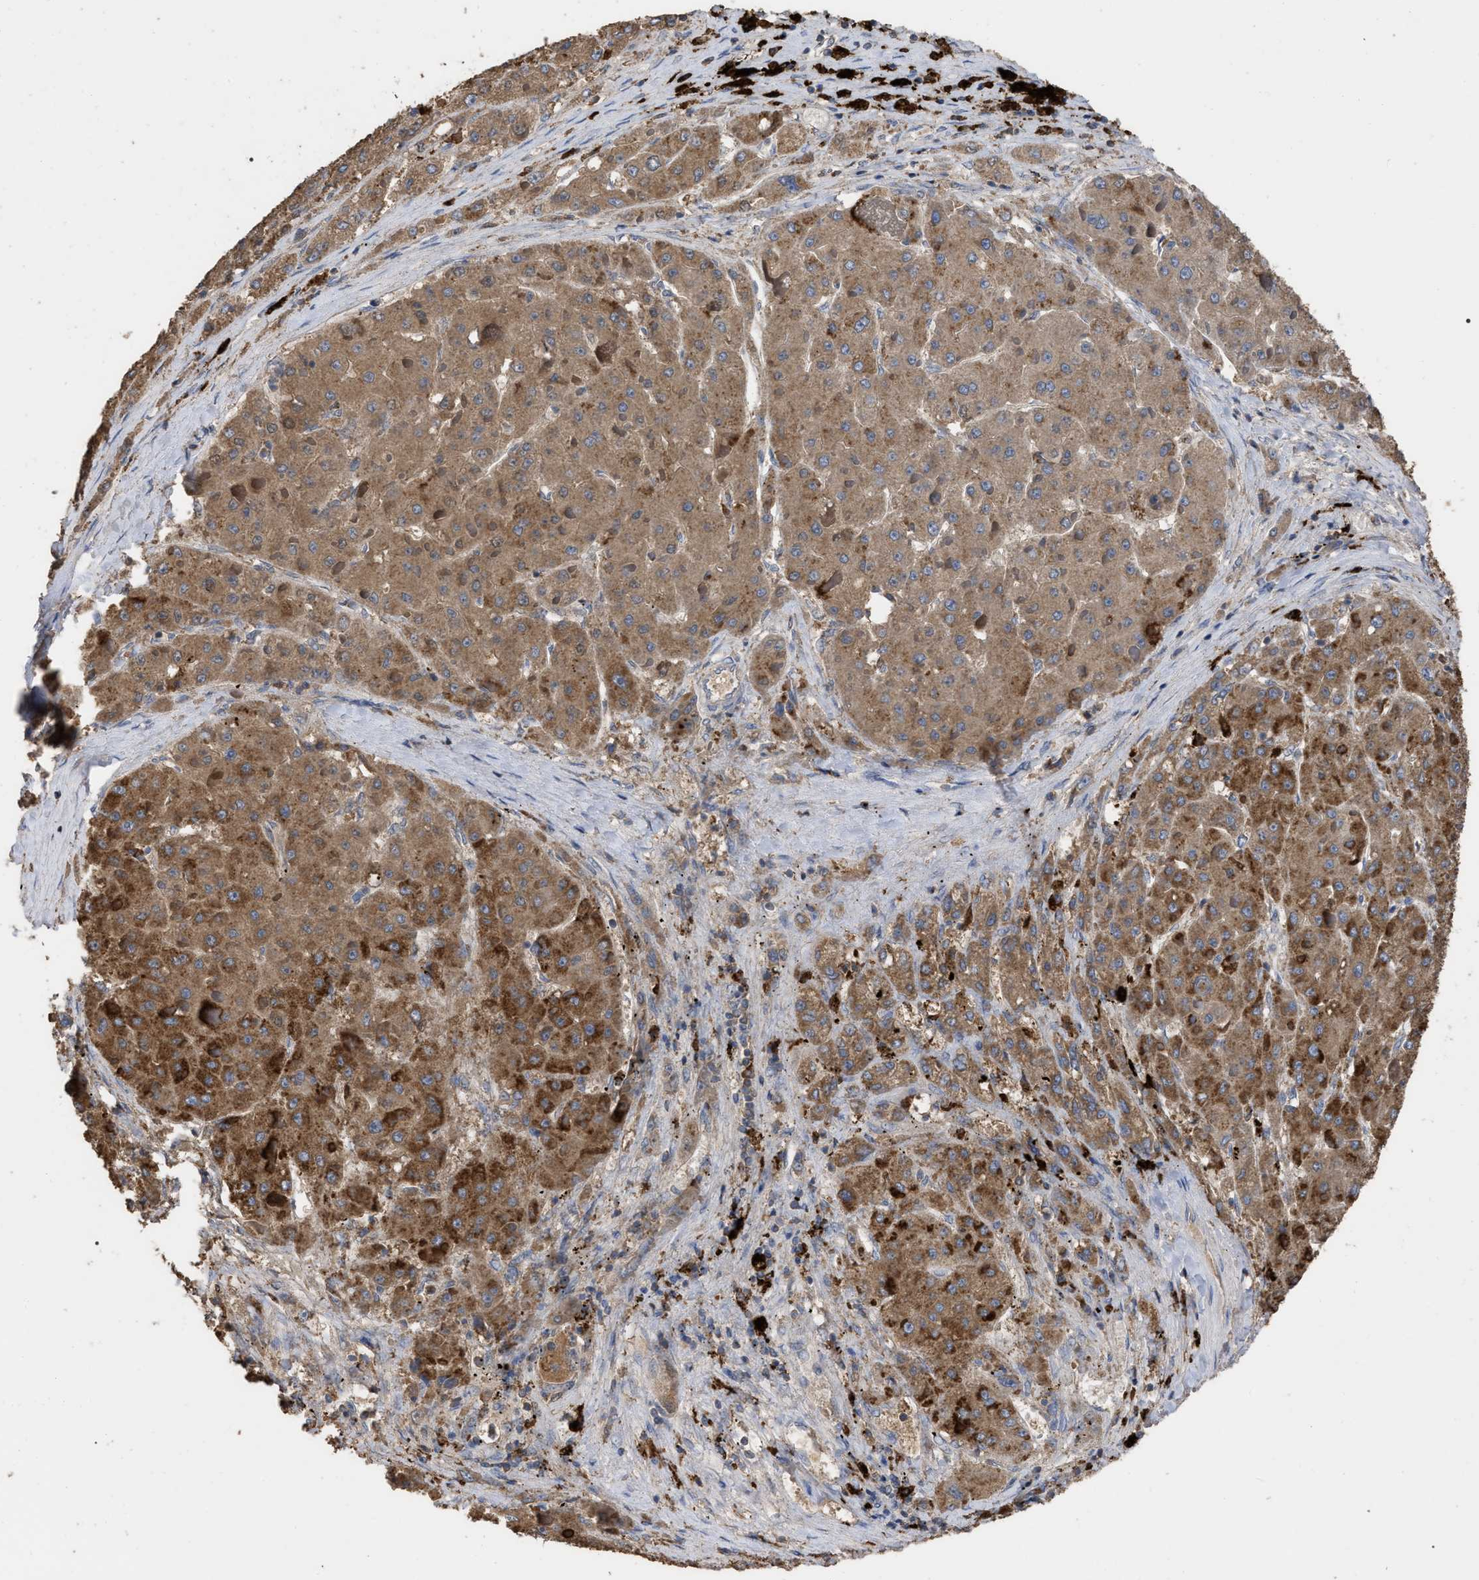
{"staining": {"intensity": "moderate", "quantity": ">75%", "location": "cytoplasmic/membranous"}, "tissue": "liver cancer", "cell_type": "Tumor cells", "image_type": "cancer", "snomed": [{"axis": "morphology", "description": "Carcinoma, Hepatocellular, NOS"}, {"axis": "topography", "description": "Liver"}], "caption": "Human liver cancer stained with a brown dye shows moderate cytoplasmic/membranous positive expression in approximately >75% of tumor cells.", "gene": "GPR179", "patient": {"sex": "female", "age": 73}}